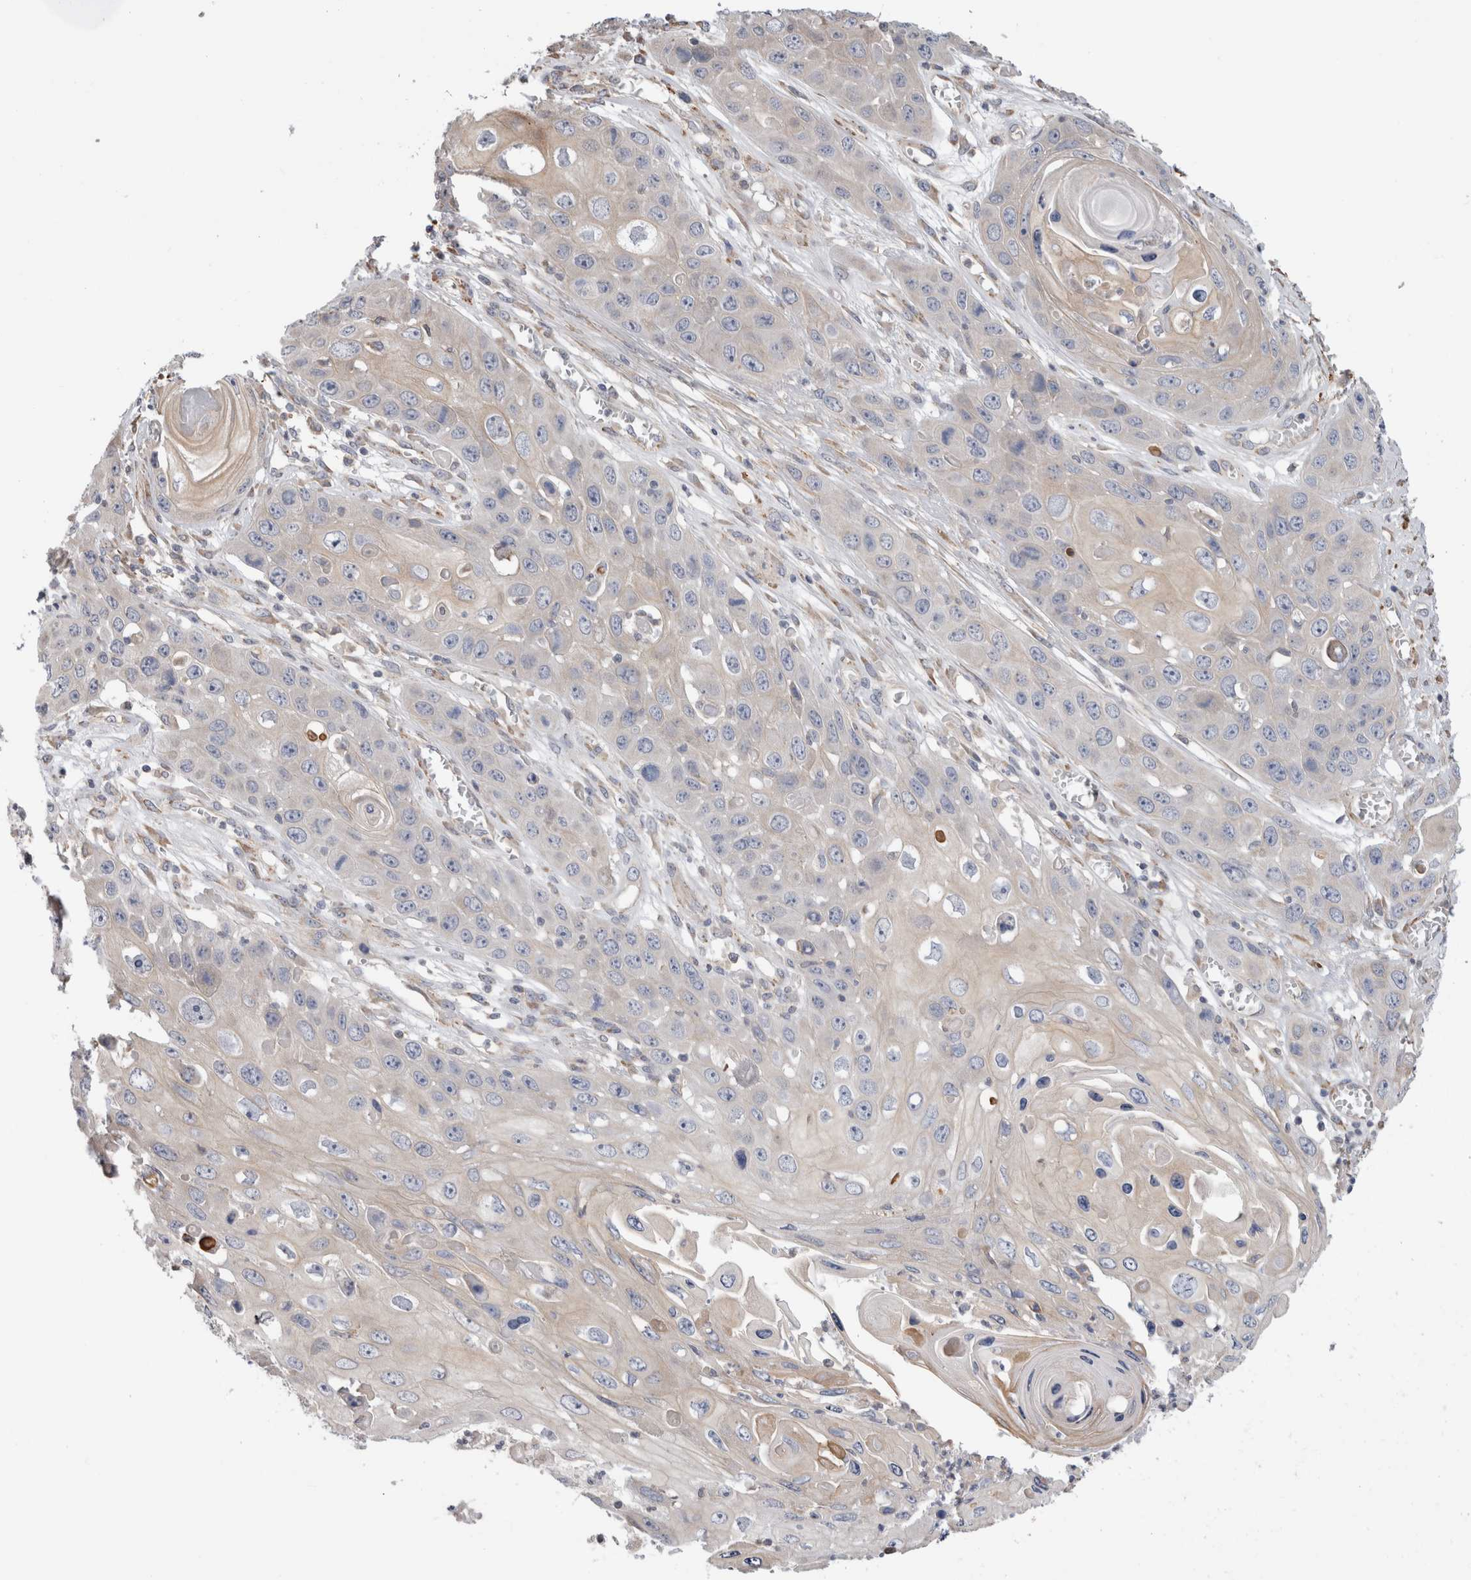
{"staining": {"intensity": "negative", "quantity": "none", "location": "none"}, "tissue": "skin cancer", "cell_type": "Tumor cells", "image_type": "cancer", "snomed": [{"axis": "morphology", "description": "Squamous cell carcinoma, NOS"}, {"axis": "topography", "description": "Skin"}], "caption": "Immunohistochemistry histopathology image of neoplastic tissue: human skin cancer stained with DAB (3,3'-diaminobenzidine) shows no significant protein positivity in tumor cells. (DAB (3,3'-diaminobenzidine) immunohistochemistry, high magnification).", "gene": "SMAP2", "patient": {"sex": "male", "age": 55}}